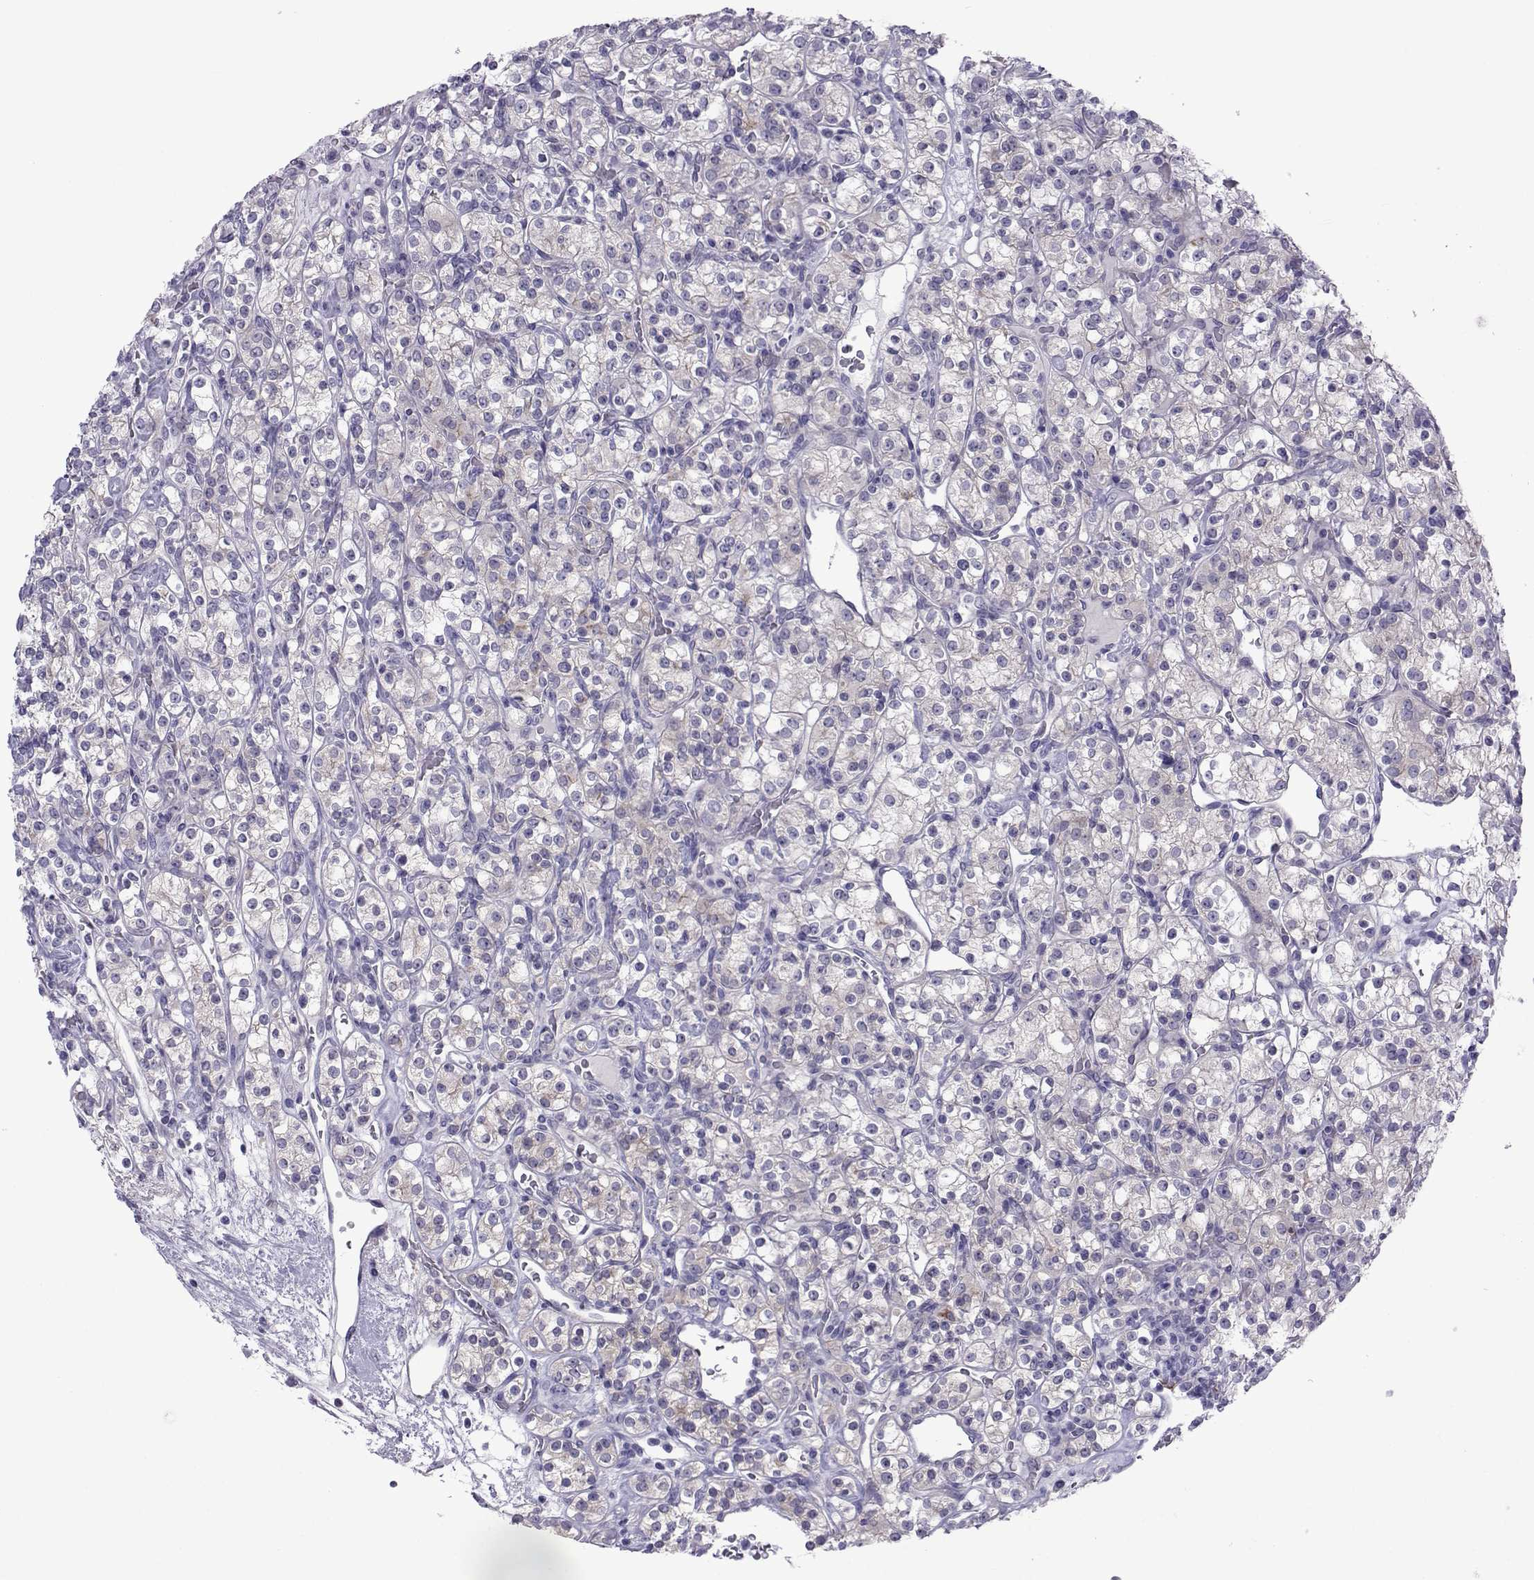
{"staining": {"intensity": "negative", "quantity": "none", "location": "none"}, "tissue": "renal cancer", "cell_type": "Tumor cells", "image_type": "cancer", "snomed": [{"axis": "morphology", "description": "Adenocarcinoma, NOS"}, {"axis": "topography", "description": "Kidney"}], "caption": "This is an immunohistochemistry photomicrograph of renal adenocarcinoma. There is no staining in tumor cells.", "gene": "COL22A1", "patient": {"sex": "male", "age": 77}}